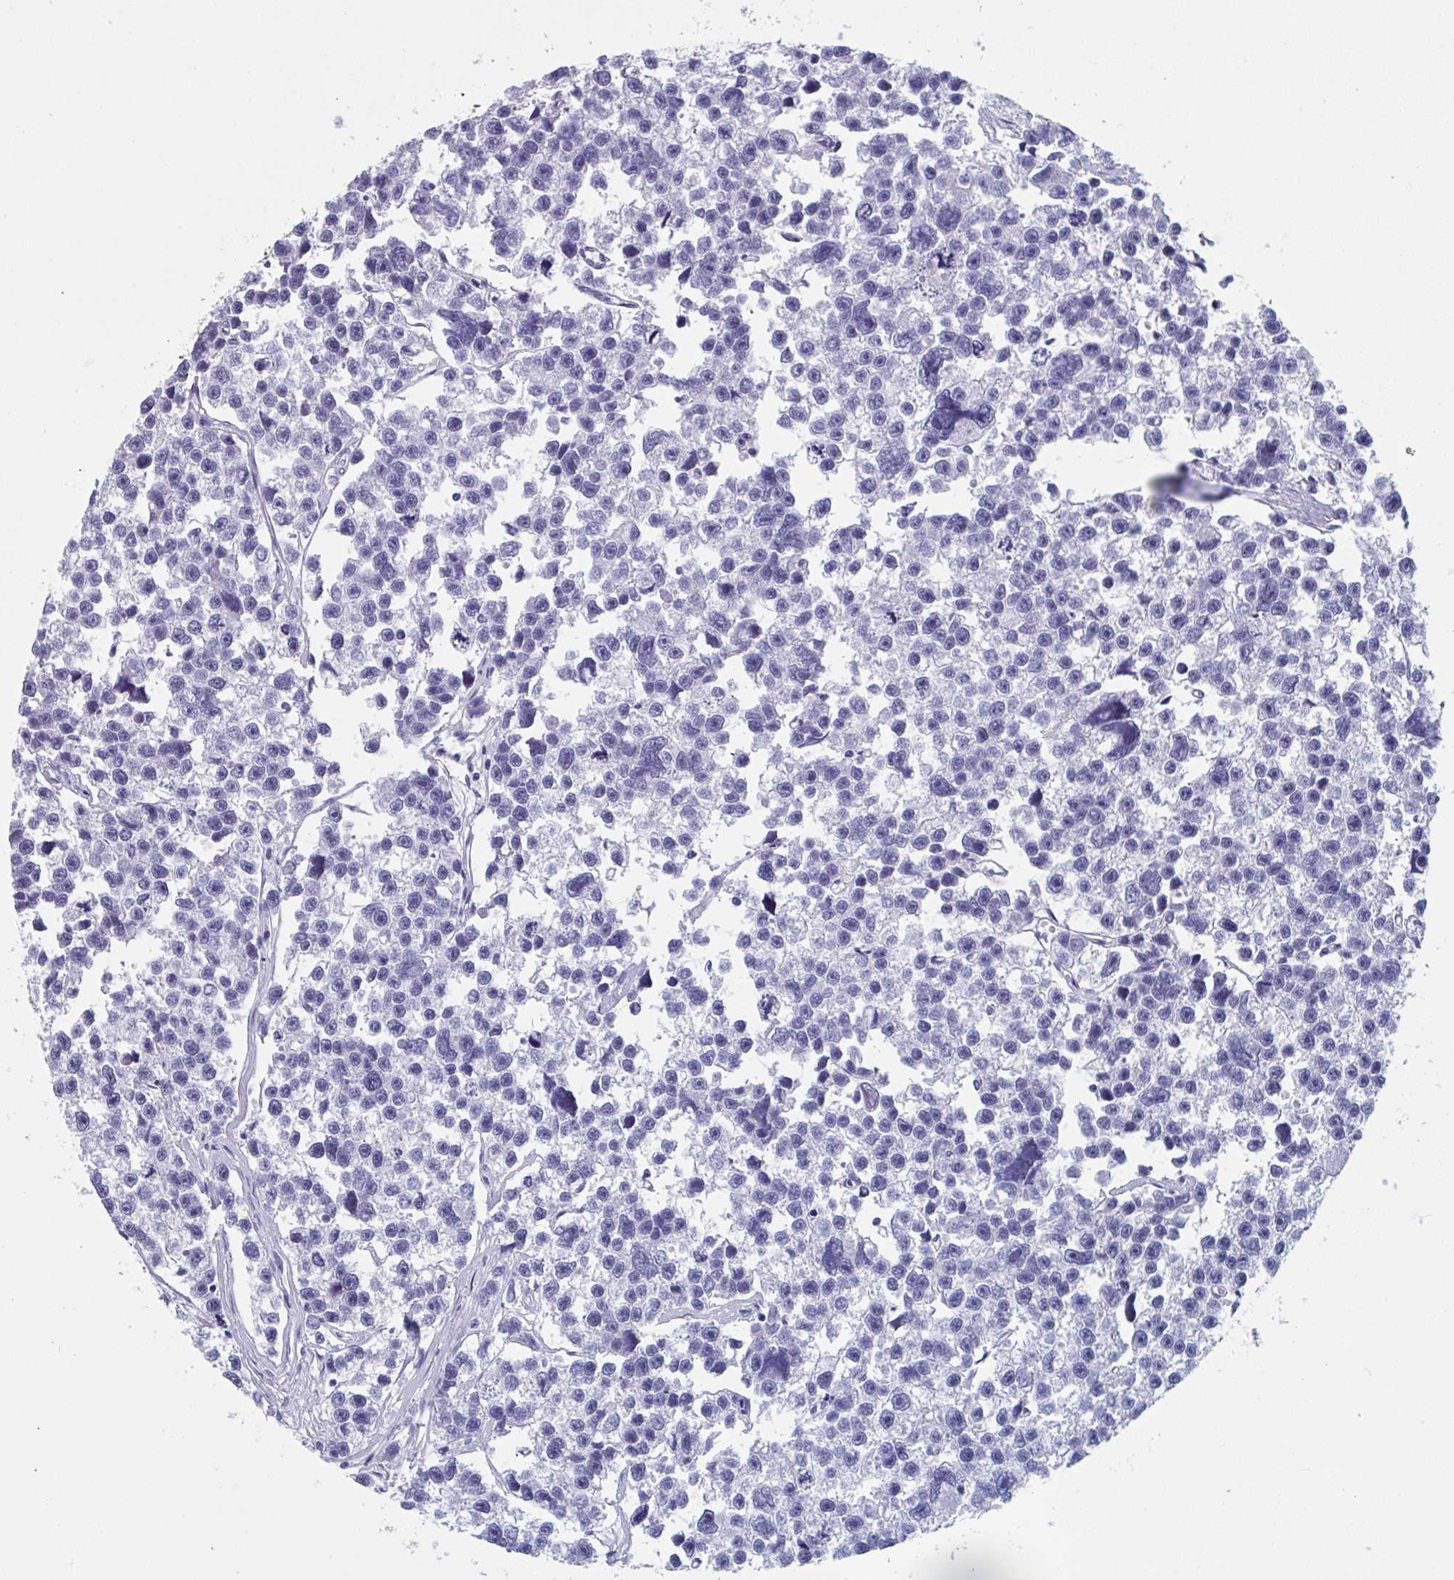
{"staining": {"intensity": "negative", "quantity": "none", "location": "none"}, "tissue": "testis cancer", "cell_type": "Tumor cells", "image_type": "cancer", "snomed": [{"axis": "morphology", "description": "Seminoma, NOS"}, {"axis": "topography", "description": "Testis"}], "caption": "Photomicrograph shows no protein staining in tumor cells of testis cancer tissue.", "gene": "DPEP3", "patient": {"sex": "male", "age": 26}}